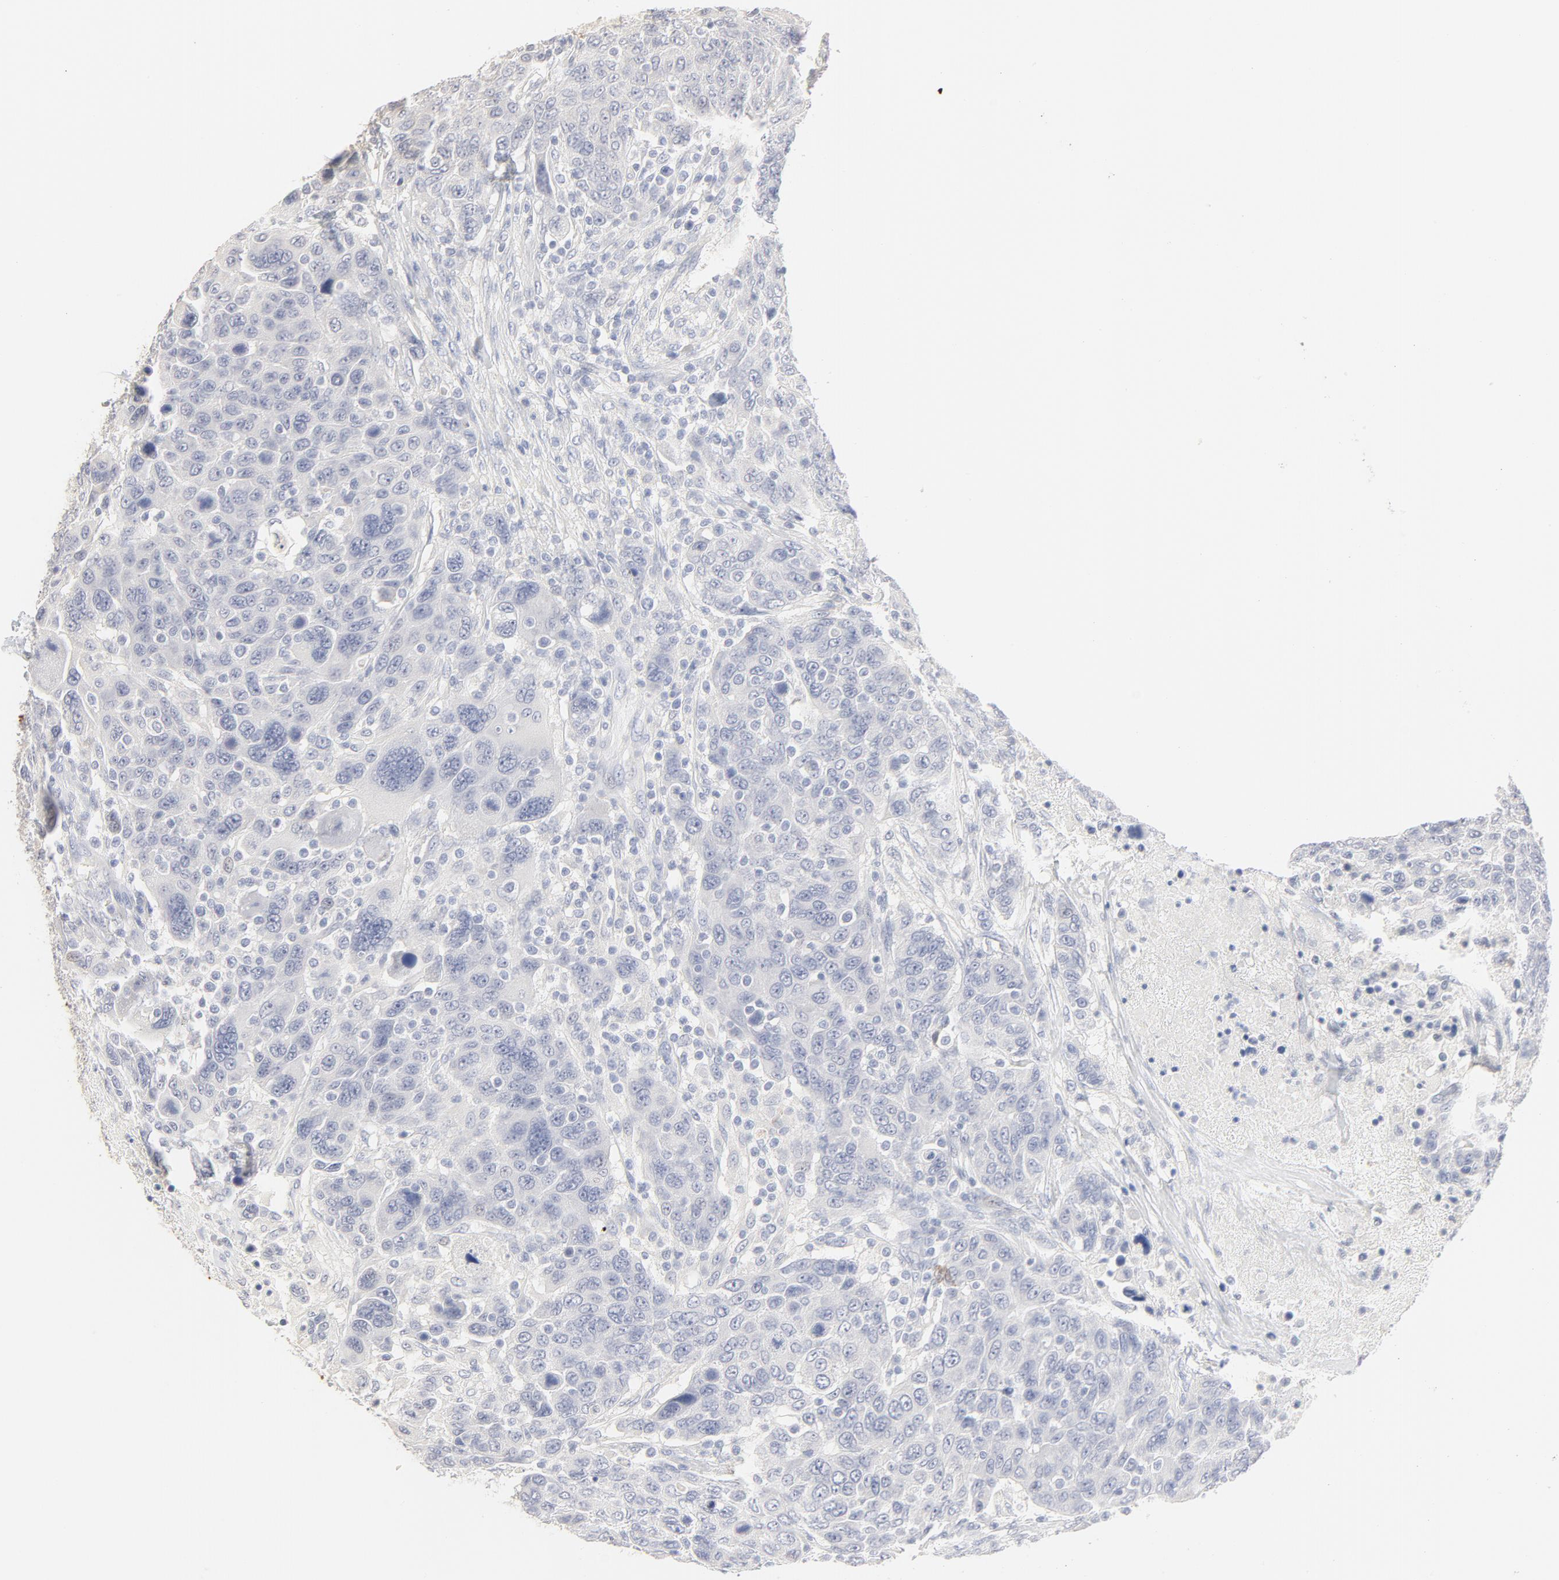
{"staining": {"intensity": "negative", "quantity": "none", "location": "none"}, "tissue": "breast cancer", "cell_type": "Tumor cells", "image_type": "cancer", "snomed": [{"axis": "morphology", "description": "Duct carcinoma"}, {"axis": "topography", "description": "Breast"}], "caption": "This is an immunohistochemistry micrograph of human breast cancer (infiltrating ductal carcinoma). There is no positivity in tumor cells.", "gene": "FCGBP", "patient": {"sex": "female", "age": 37}}